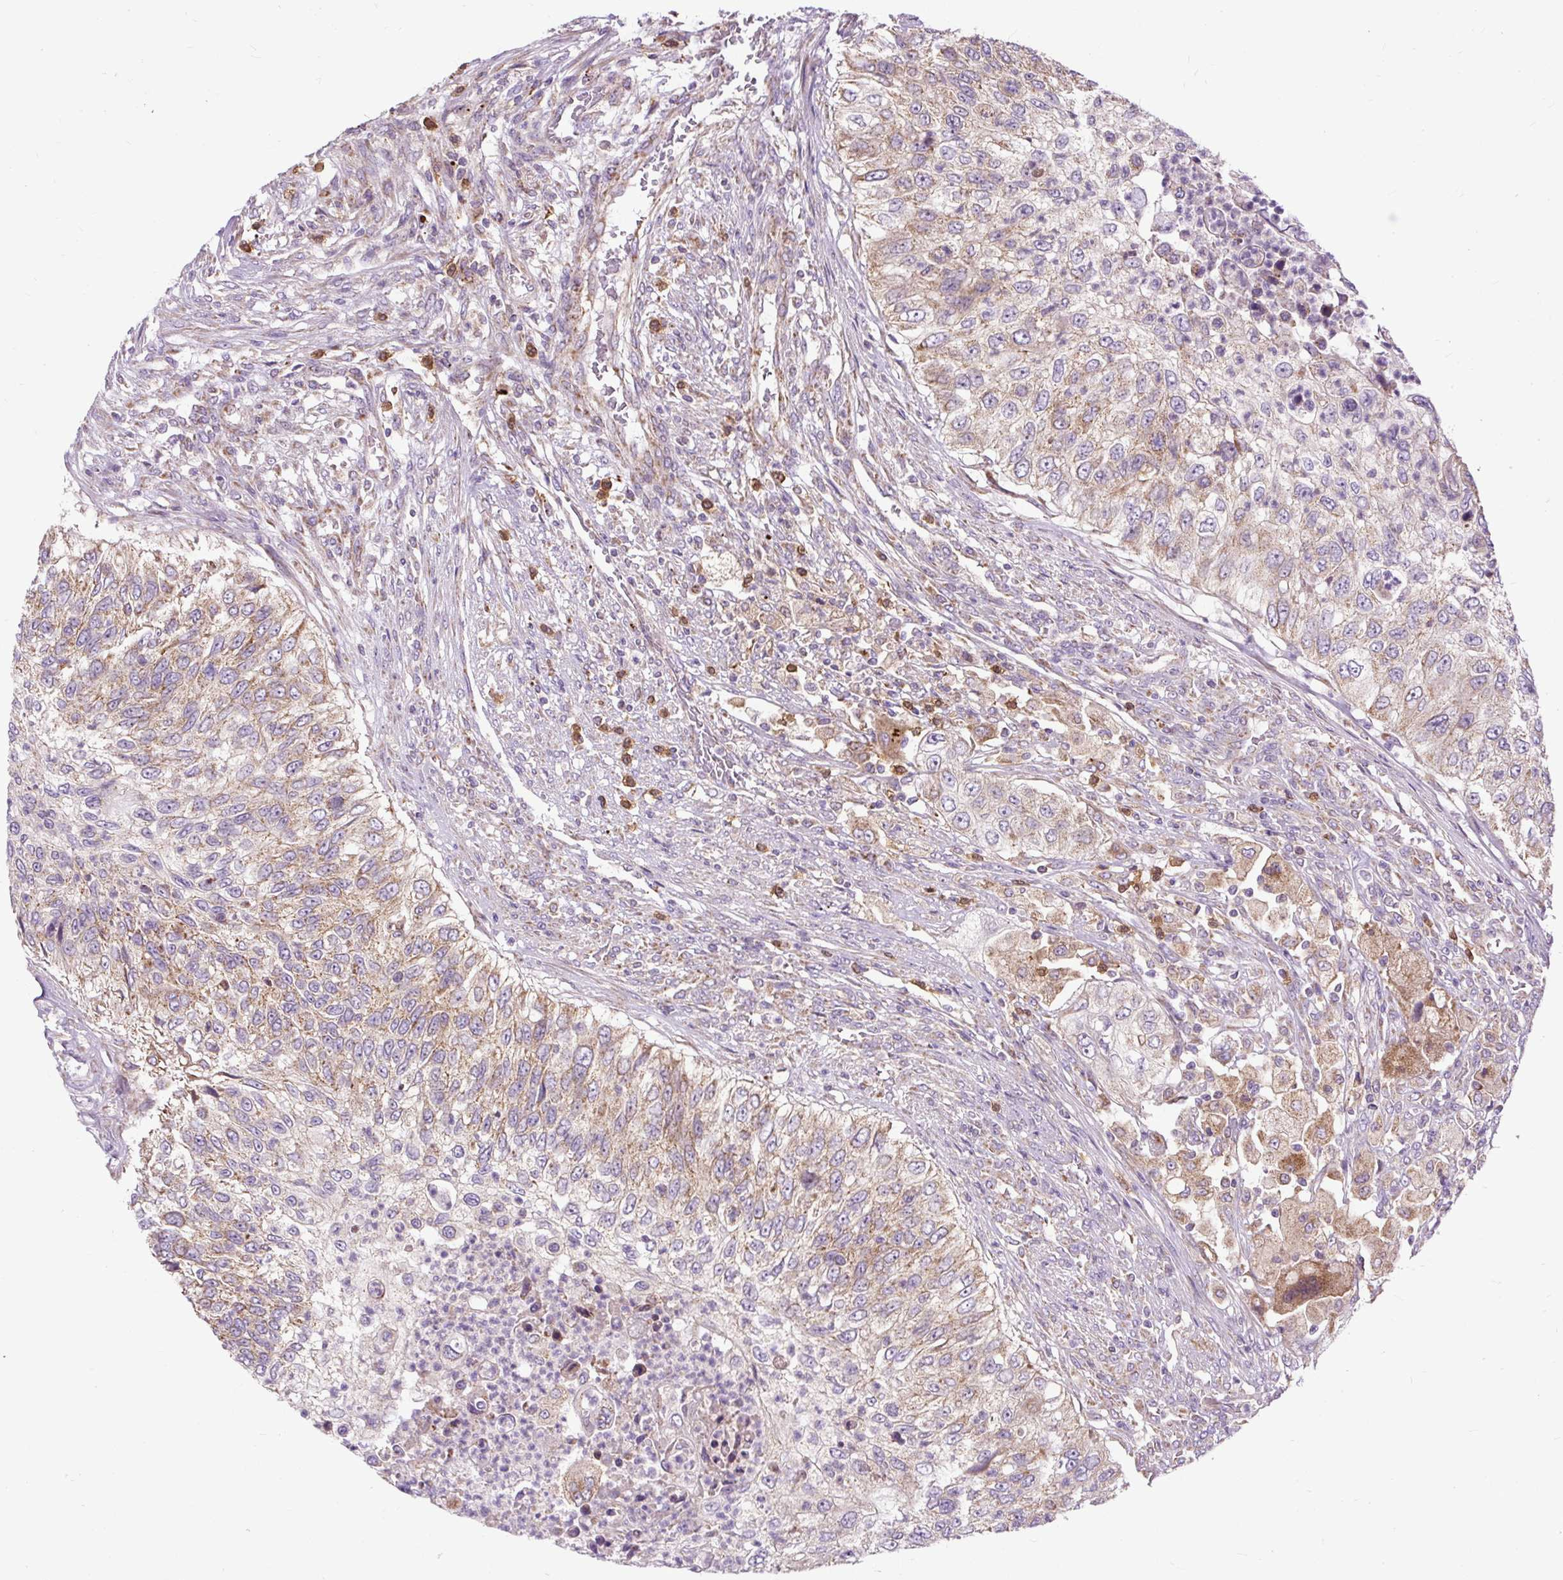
{"staining": {"intensity": "weak", "quantity": "25%-75%", "location": "cytoplasmic/membranous"}, "tissue": "urothelial cancer", "cell_type": "Tumor cells", "image_type": "cancer", "snomed": [{"axis": "morphology", "description": "Urothelial carcinoma, High grade"}, {"axis": "topography", "description": "Urinary bladder"}], "caption": "High-grade urothelial carcinoma tissue displays weak cytoplasmic/membranous staining in about 25%-75% of tumor cells, visualized by immunohistochemistry.", "gene": "TM2D3", "patient": {"sex": "female", "age": 60}}